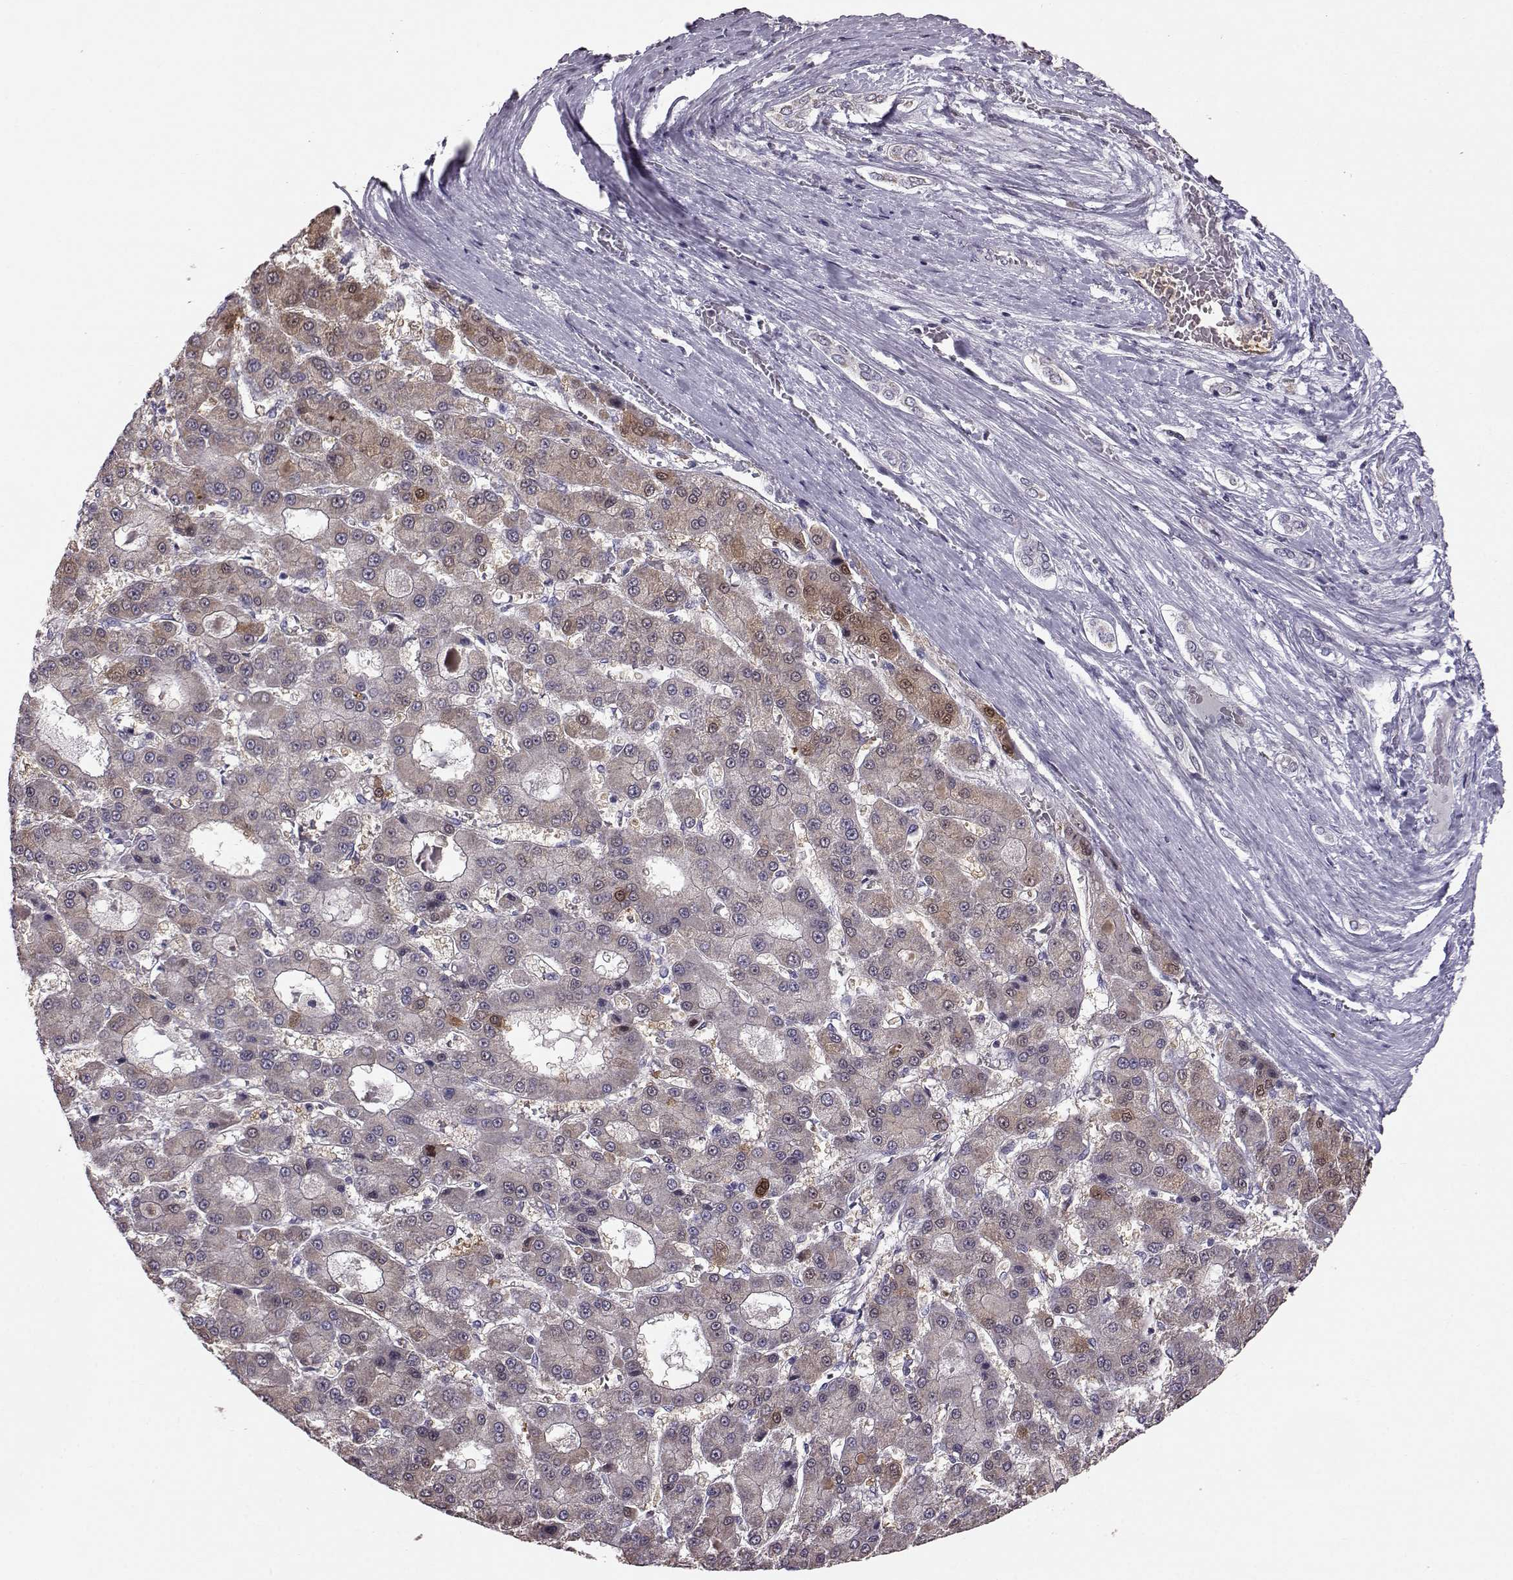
{"staining": {"intensity": "moderate", "quantity": ">75%", "location": "cytoplasmic/membranous,nuclear"}, "tissue": "liver cancer", "cell_type": "Tumor cells", "image_type": "cancer", "snomed": [{"axis": "morphology", "description": "Carcinoma, Hepatocellular, NOS"}, {"axis": "topography", "description": "Liver"}], "caption": "This is an image of immunohistochemistry staining of liver cancer, which shows moderate expression in the cytoplasmic/membranous and nuclear of tumor cells.", "gene": "ALDH3A1", "patient": {"sex": "male", "age": 70}}